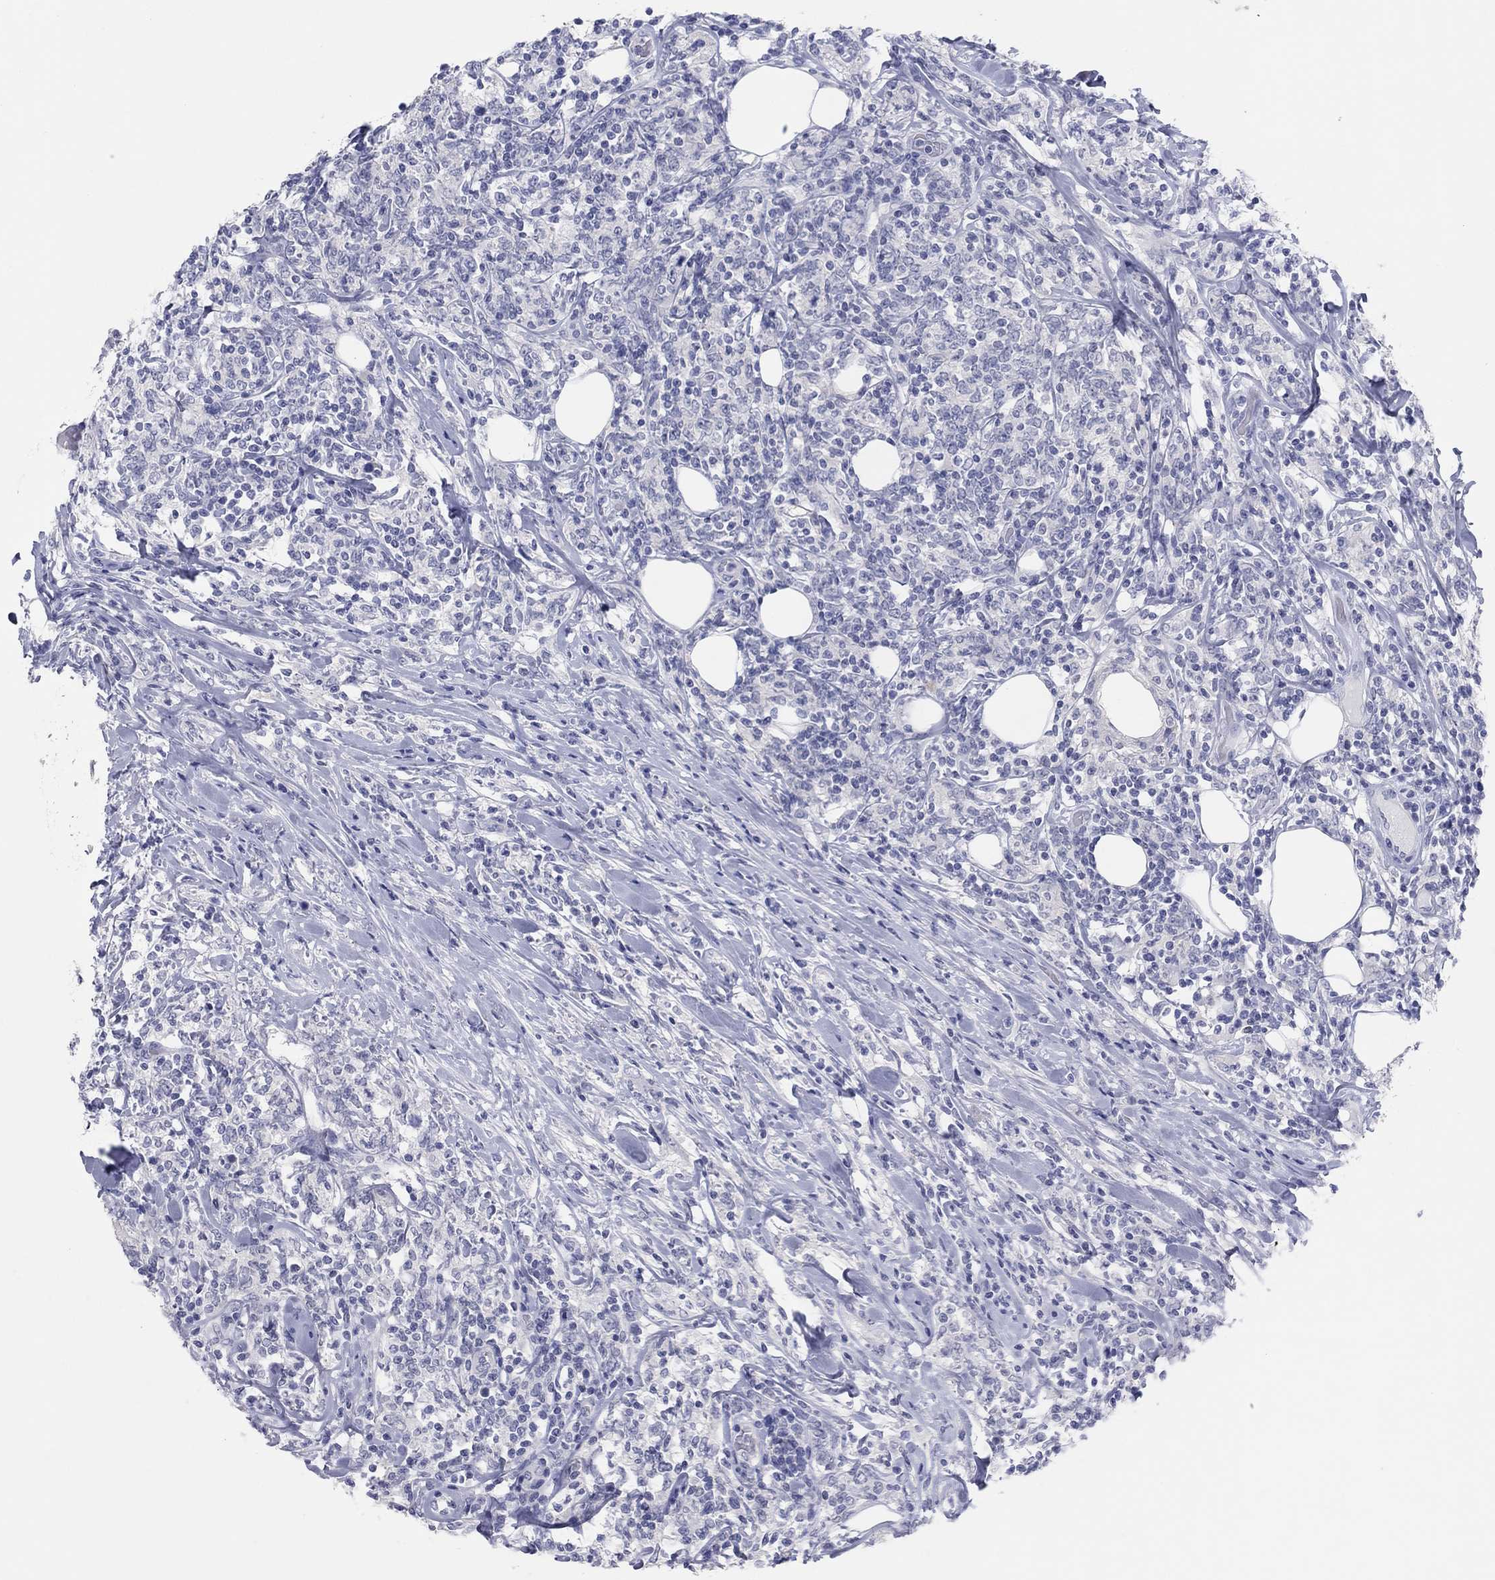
{"staining": {"intensity": "negative", "quantity": "none", "location": "none"}, "tissue": "lymphoma", "cell_type": "Tumor cells", "image_type": "cancer", "snomed": [{"axis": "morphology", "description": "Malignant lymphoma, non-Hodgkin's type, High grade"}, {"axis": "topography", "description": "Lymph node"}], "caption": "Tumor cells are negative for protein expression in human lymphoma.", "gene": "CPNE6", "patient": {"sex": "female", "age": 84}}